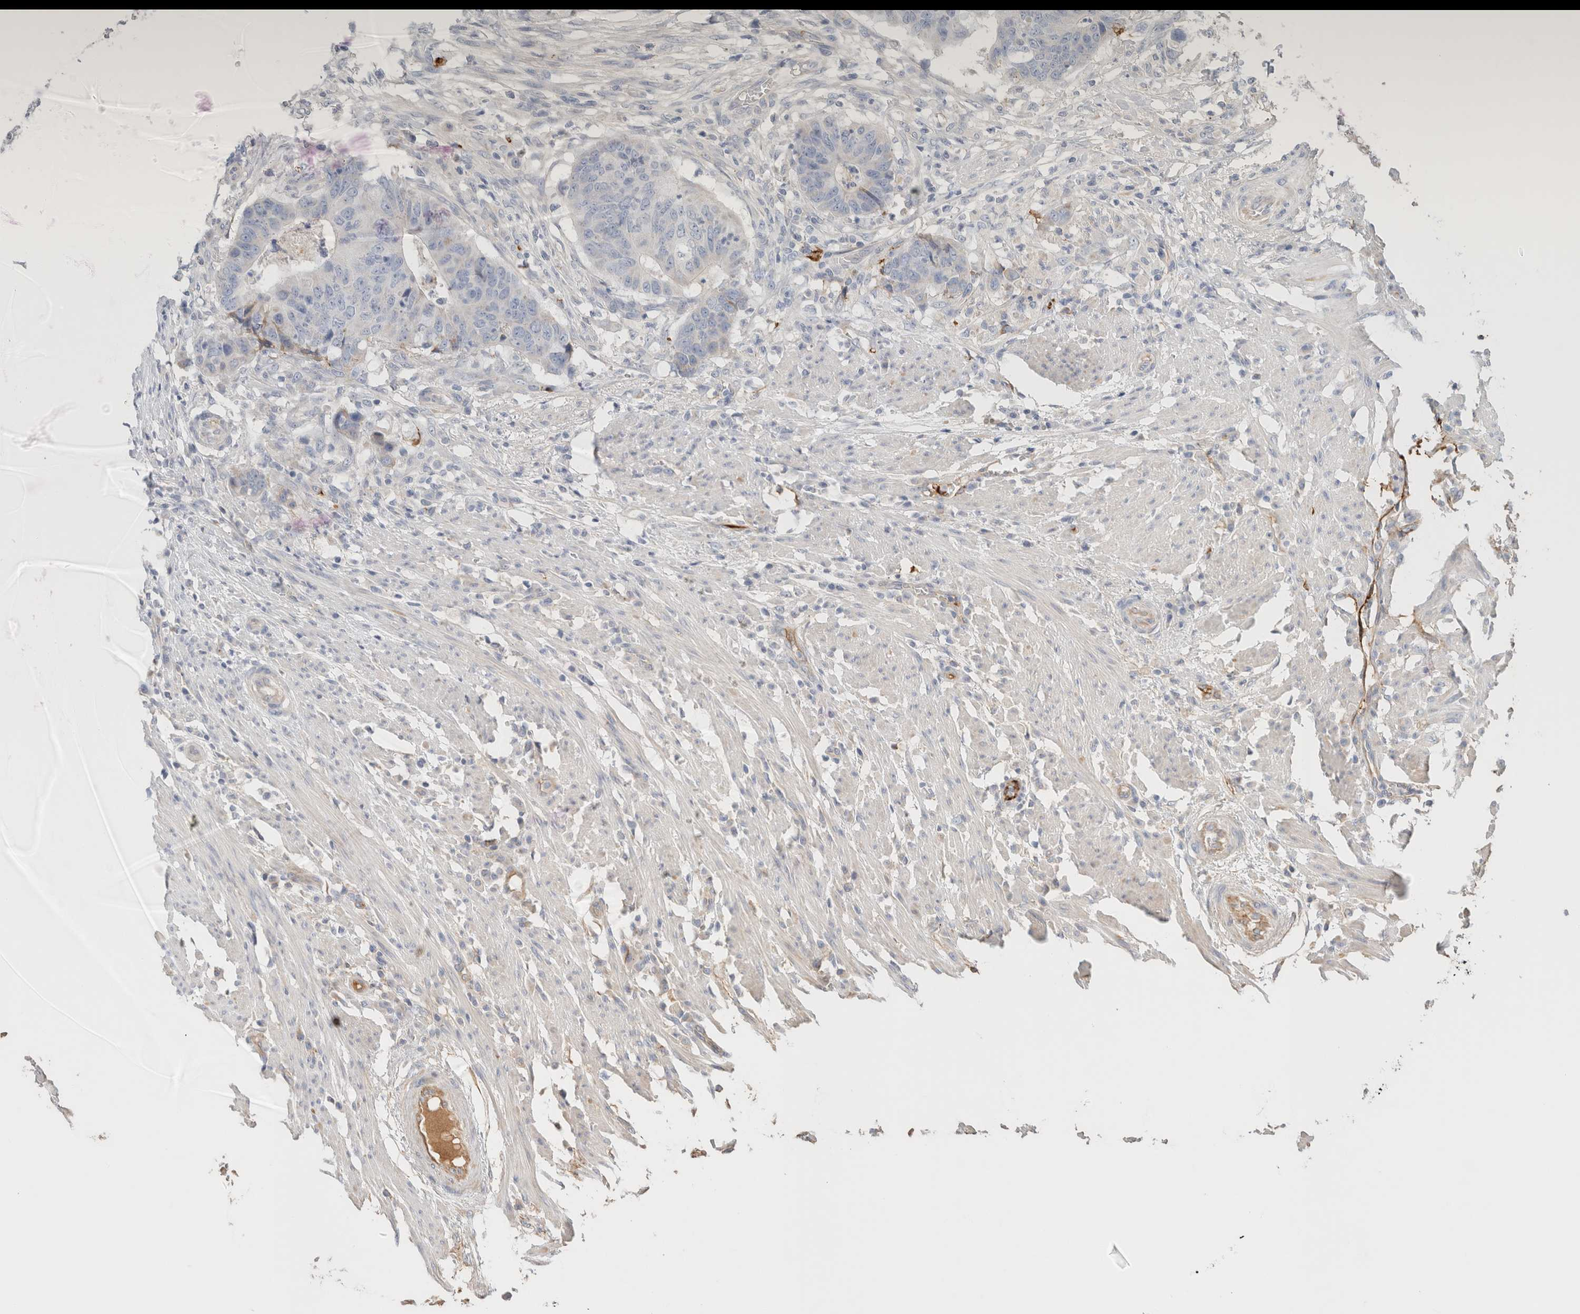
{"staining": {"intensity": "negative", "quantity": "none", "location": "none"}, "tissue": "colorectal cancer", "cell_type": "Tumor cells", "image_type": "cancer", "snomed": [{"axis": "morphology", "description": "Adenocarcinoma, NOS"}, {"axis": "topography", "description": "Colon"}], "caption": "This is a histopathology image of IHC staining of adenocarcinoma (colorectal), which shows no positivity in tumor cells. (Brightfield microscopy of DAB (3,3'-diaminobenzidine) immunohistochemistry (IHC) at high magnification).", "gene": "PROS1", "patient": {"sex": "male", "age": 56}}